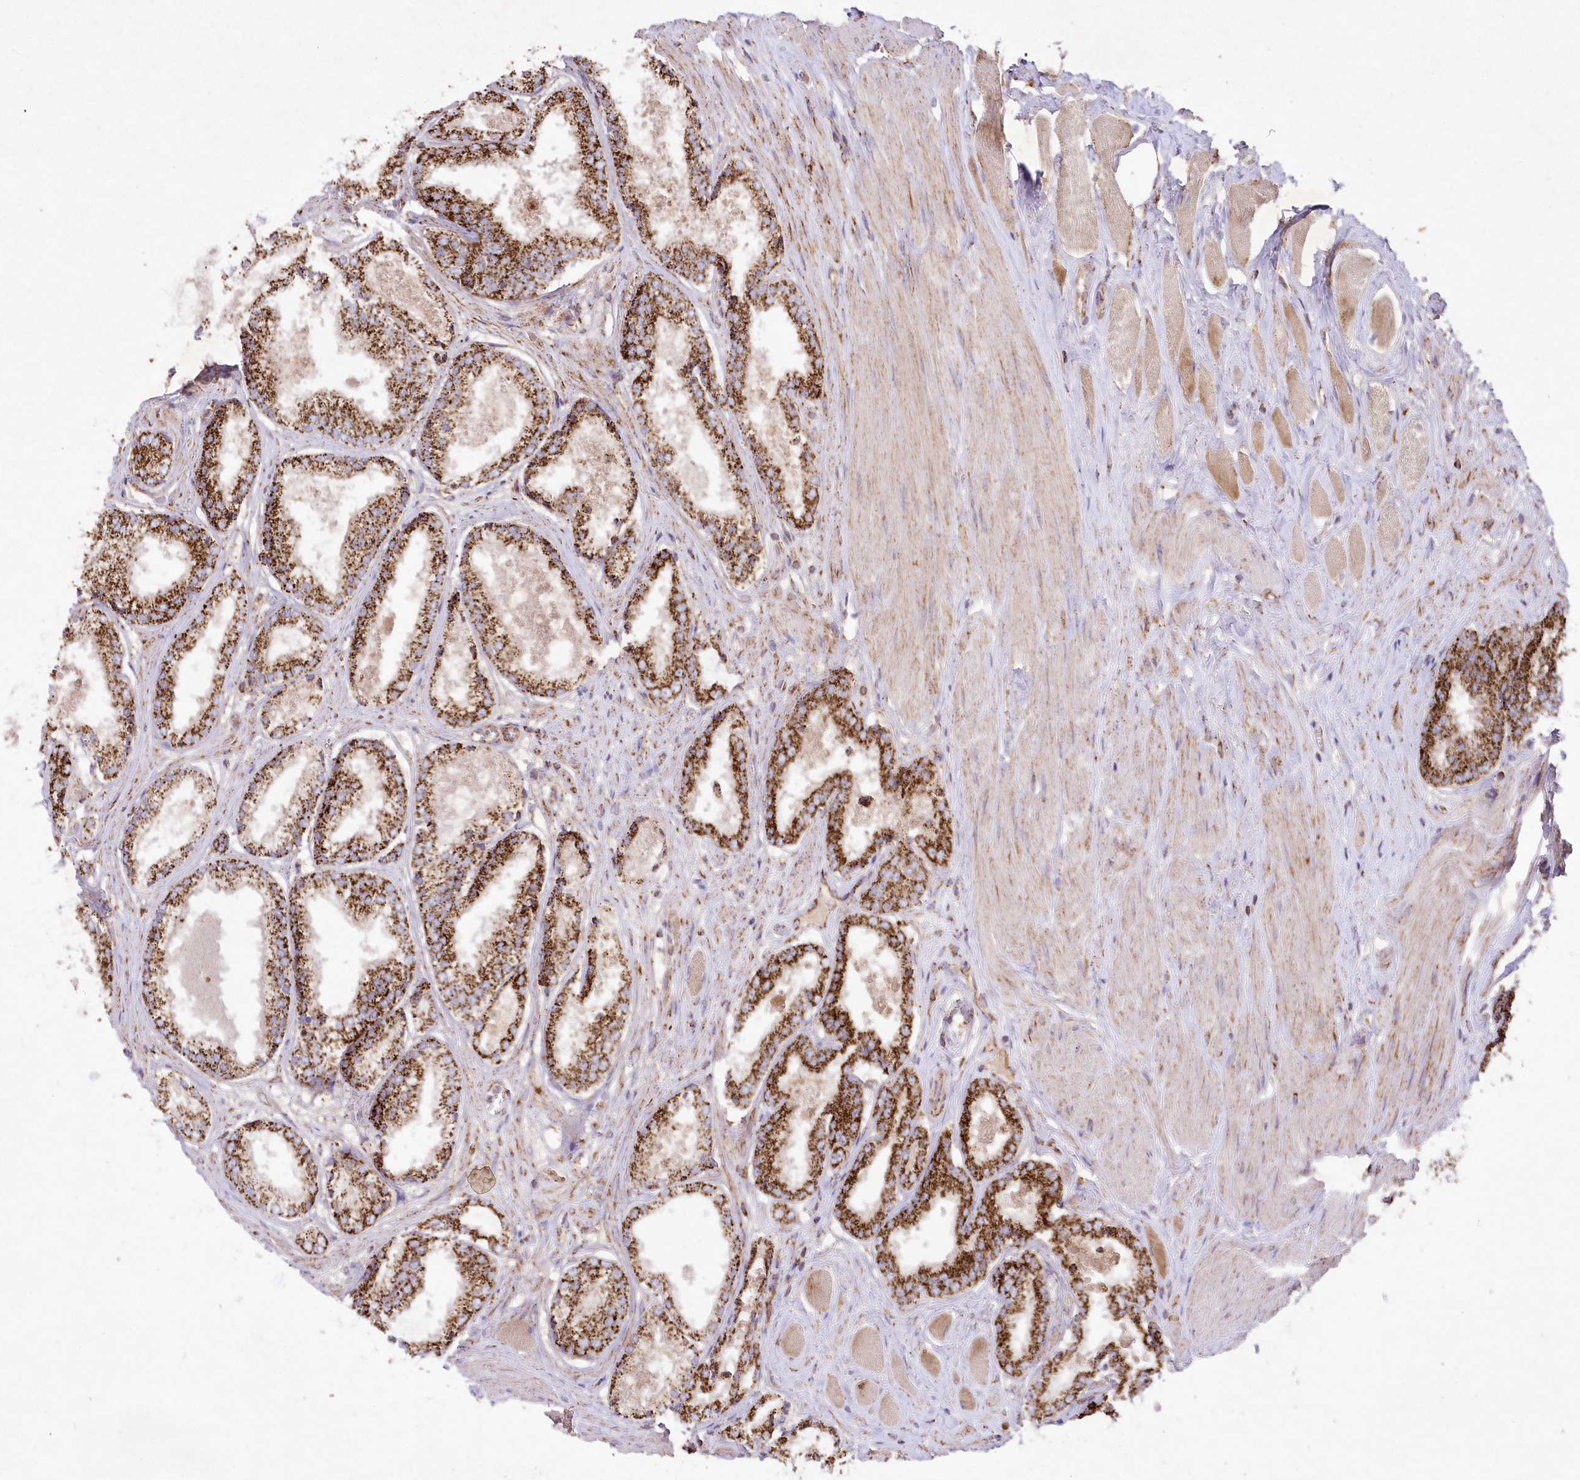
{"staining": {"intensity": "strong", "quantity": ">75%", "location": "nuclear"}, "tissue": "prostate cancer", "cell_type": "Tumor cells", "image_type": "cancer", "snomed": [{"axis": "morphology", "description": "Adenocarcinoma, Low grade"}, {"axis": "topography", "description": "Prostate"}], "caption": "A high amount of strong nuclear staining is identified in approximately >75% of tumor cells in prostate cancer tissue. (DAB IHC with brightfield microscopy, high magnification).", "gene": "ASNSD1", "patient": {"sex": "male", "age": 64}}